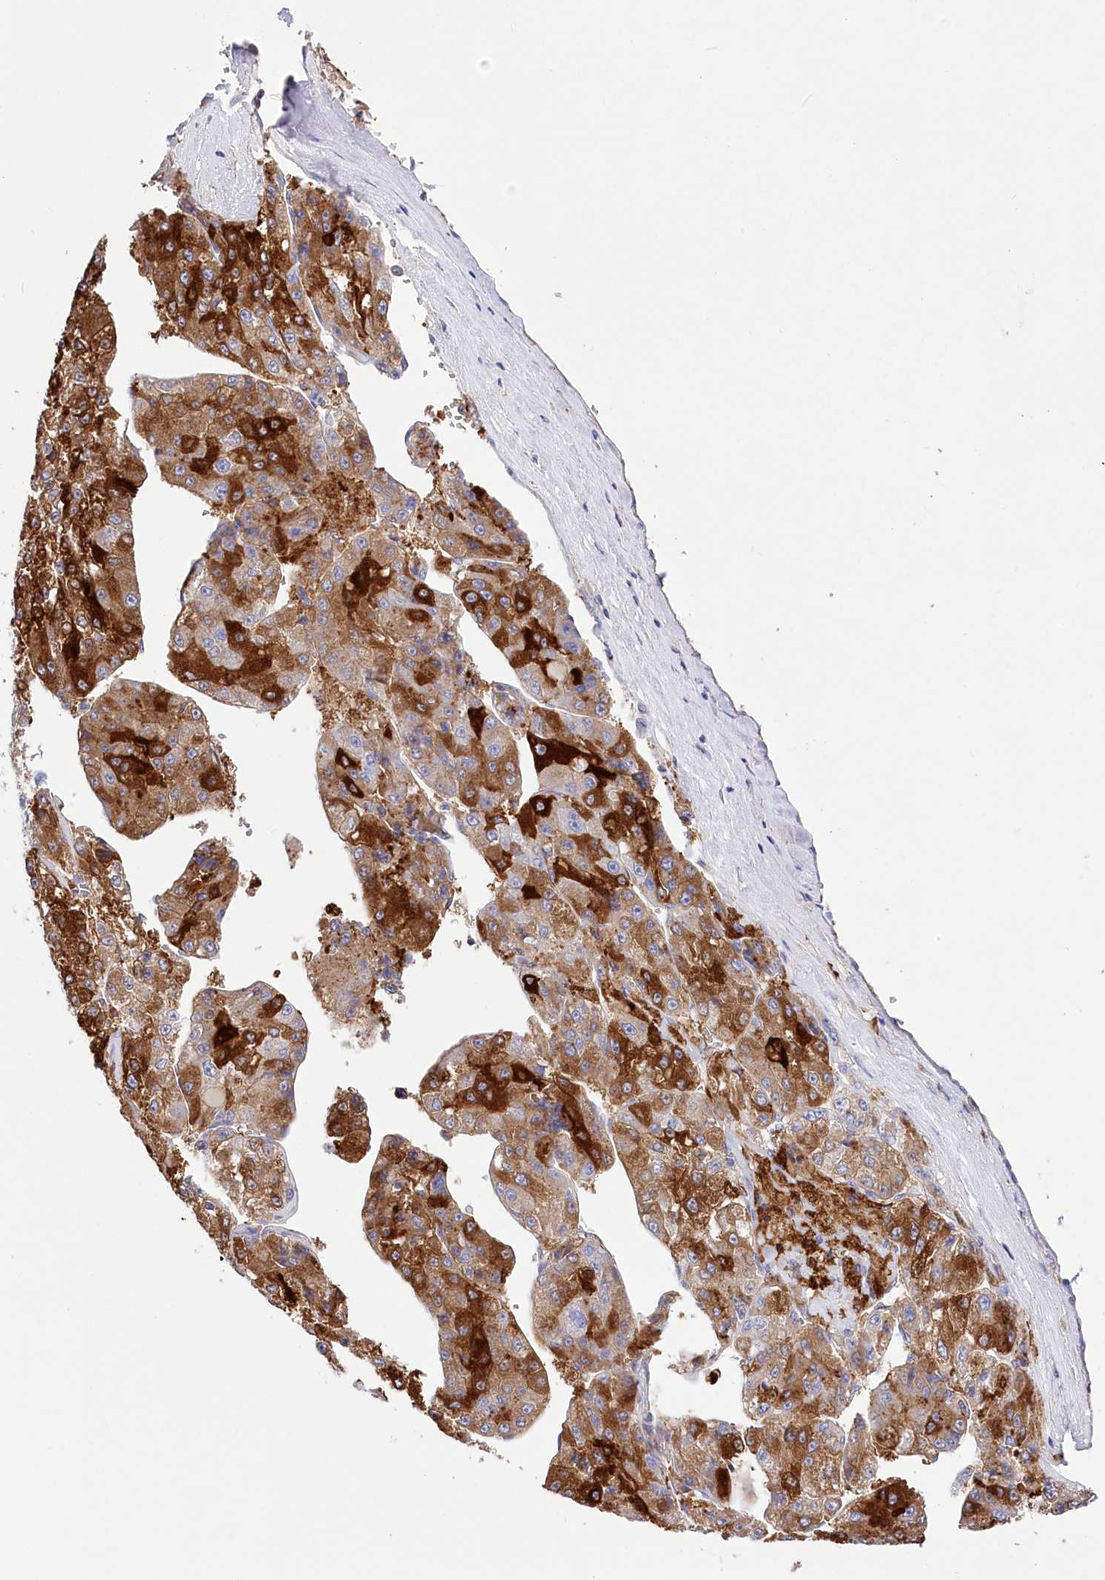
{"staining": {"intensity": "strong", "quantity": ">75%", "location": "cytoplasmic/membranous"}, "tissue": "liver cancer", "cell_type": "Tumor cells", "image_type": "cancer", "snomed": [{"axis": "morphology", "description": "Carcinoma, Hepatocellular, NOS"}, {"axis": "topography", "description": "Liver"}], "caption": "Immunohistochemical staining of human liver hepatocellular carcinoma reveals strong cytoplasmic/membranous protein staining in approximately >75% of tumor cells. Nuclei are stained in blue.", "gene": "DNAJC19", "patient": {"sex": "female", "age": 73}}